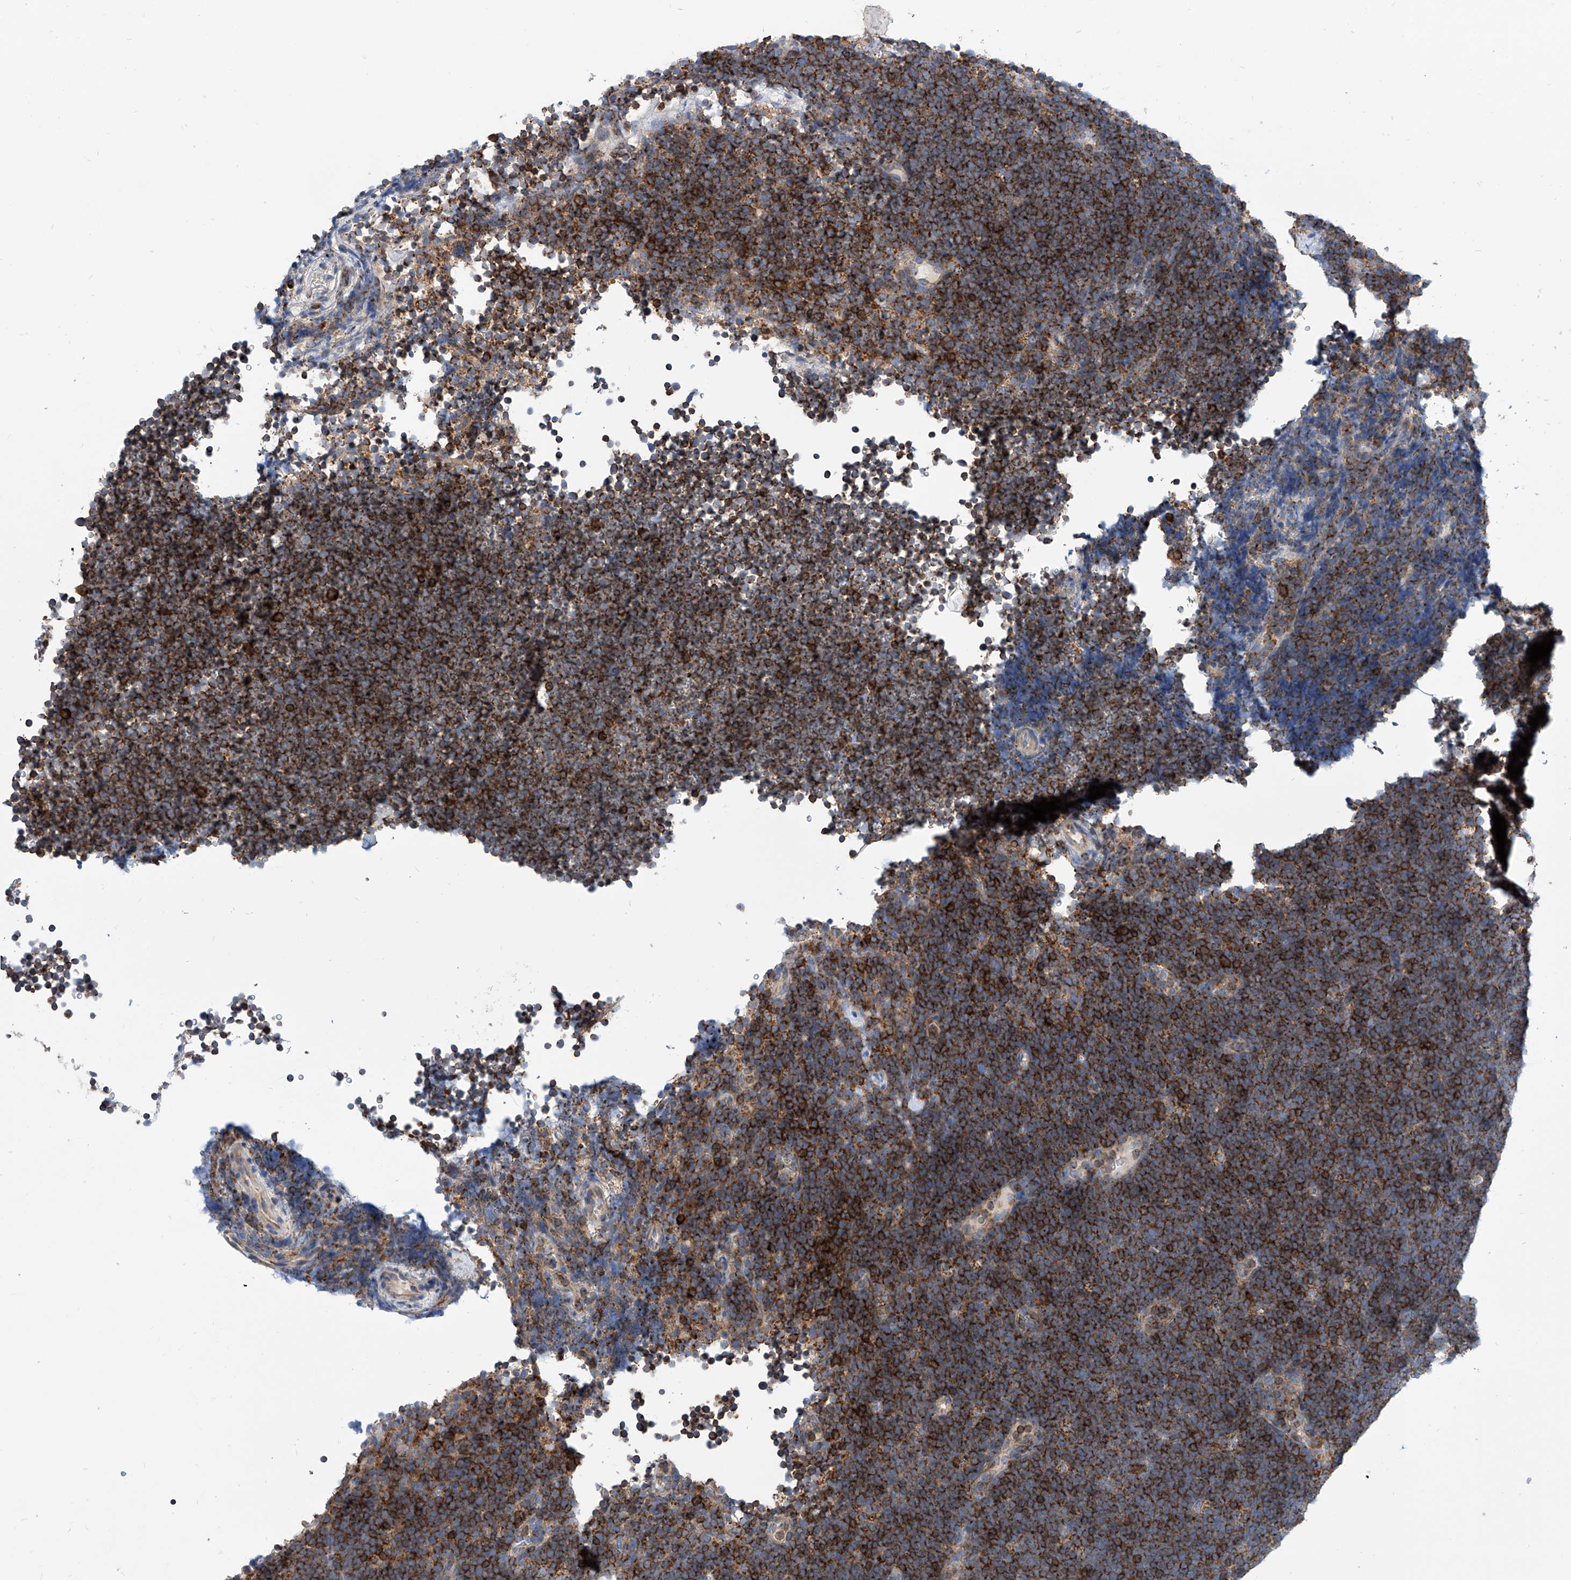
{"staining": {"intensity": "strong", "quantity": ">75%", "location": "cytoplasmic/membranous"}, "tissue": "lymphoma", "cell_type": "Tumor cells", "image_type": "cancer", "snomed": [{"axis": "morphology", "description": "Malignant lymphoma, non-Hodgkin's type, High grade"}, {"axis": "topography", "description": "Lymph node"}], "caption": "IHC of high-grade malignant lymphoma, non-Hodgkin's type exhibits high levels of strong cytoplasmic/membranous staining in approximately >75% of tumor cells. (DAB = brown stain, brightfield microscopy at high magnification).", "gene": "CPNE5", "patient": {"sex": "male", "age": 13}}